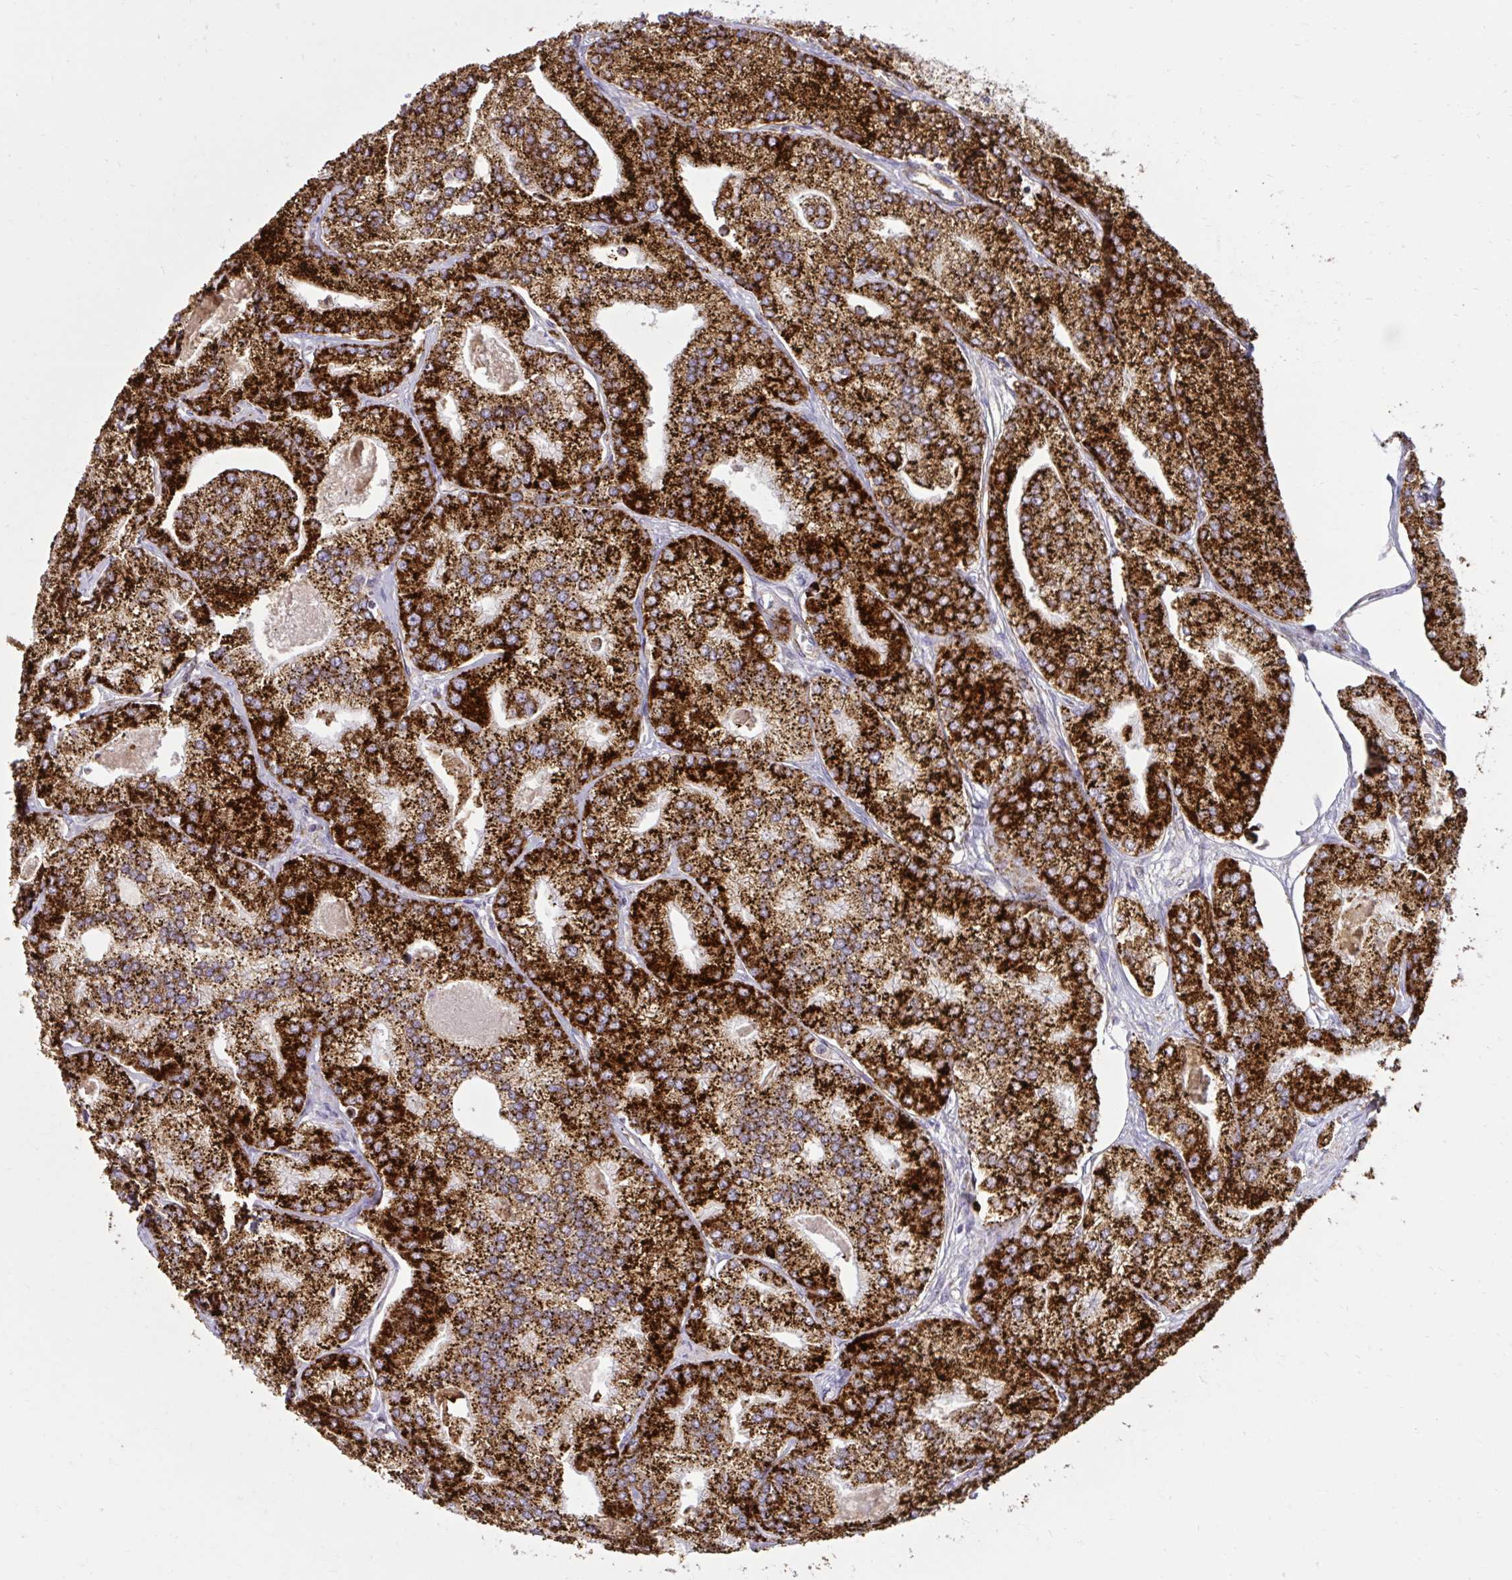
{"staining": {"intensity": "strong", "quantity": ">75%", "location": "cytoplasmic/membranous"}, "tissue": "prostate cancer", "cell_type": "Tumor cells", "image_type": "cancer", "snomed": [{"axis": "morphology", "description": "Adenocarcinoma, High grade"}, {"axis": "topography", "description": "Prostate"}], "caption": "Prostate cancer stained with a protein marker shows strong staining in tumor cells.", "gene": "LIMS1", "patient": {"sex": "male", "age": 61}}